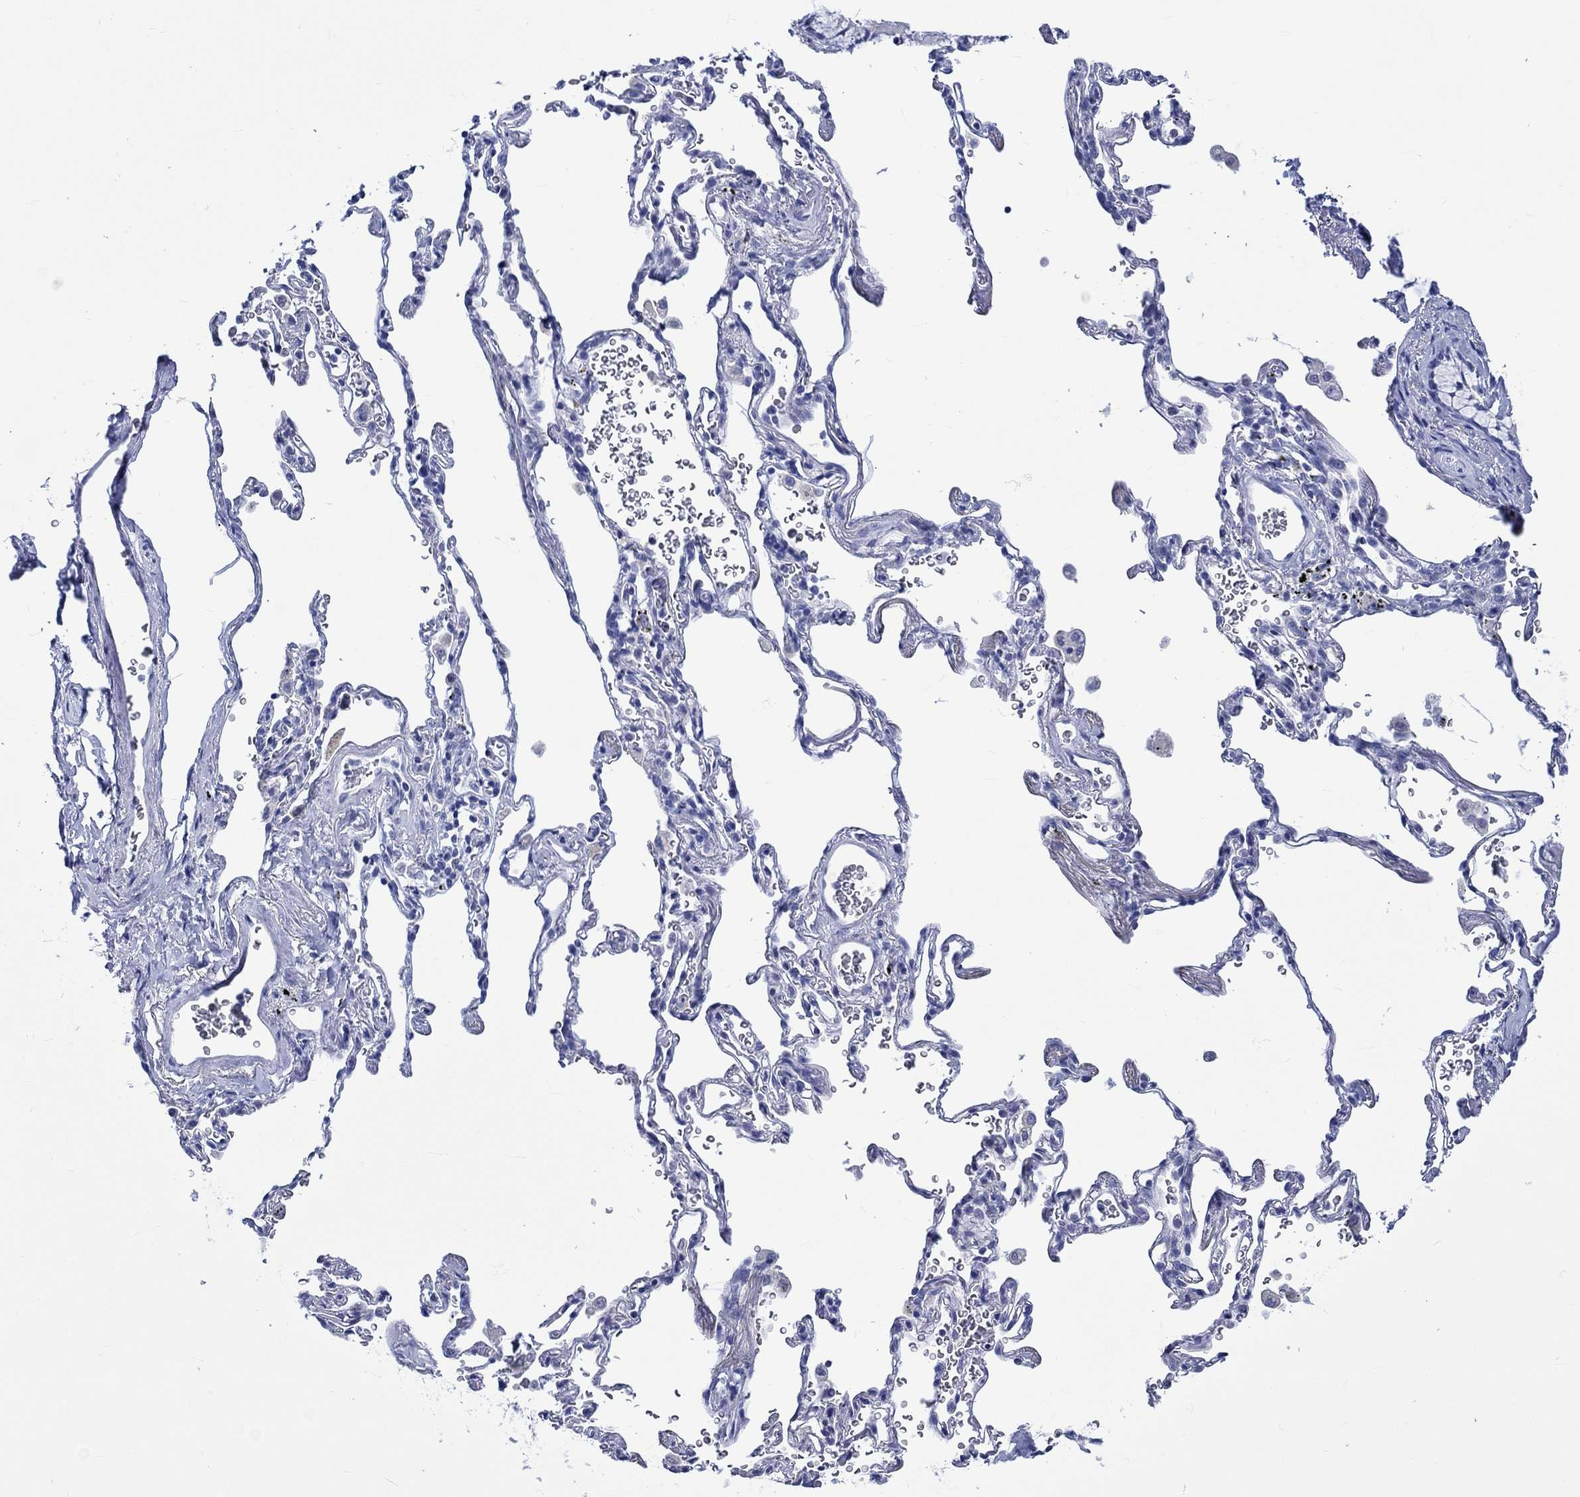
{"staining": {"intensity": "negative", "quantity": "none", "location": "none"}, "tissue": "adipose tissue", "cell_type": "Adipocytes", "image_type": "normal", "snomed": [{"axis": "morphology", "description": "Normal tissue, NOS"}, {"axis": "morphology", "description": "Adenocarcinoma, NOS"}, {"axis": "topography", "description": "Cartilage tissue"}, {"axis": "topography", "description": "Lung"}], "caption": "IHC image of unremarkable adipose tissue stained for a protein (brown), which shows no positivity in adipocytes. (Stains: DAB immunohistochemistry with hematoxylin counter stain, Microscopy: brightfield microscopy at high magnification).", "gene": "KLHL33", "patient": {"sex": "male", "age": 59}}